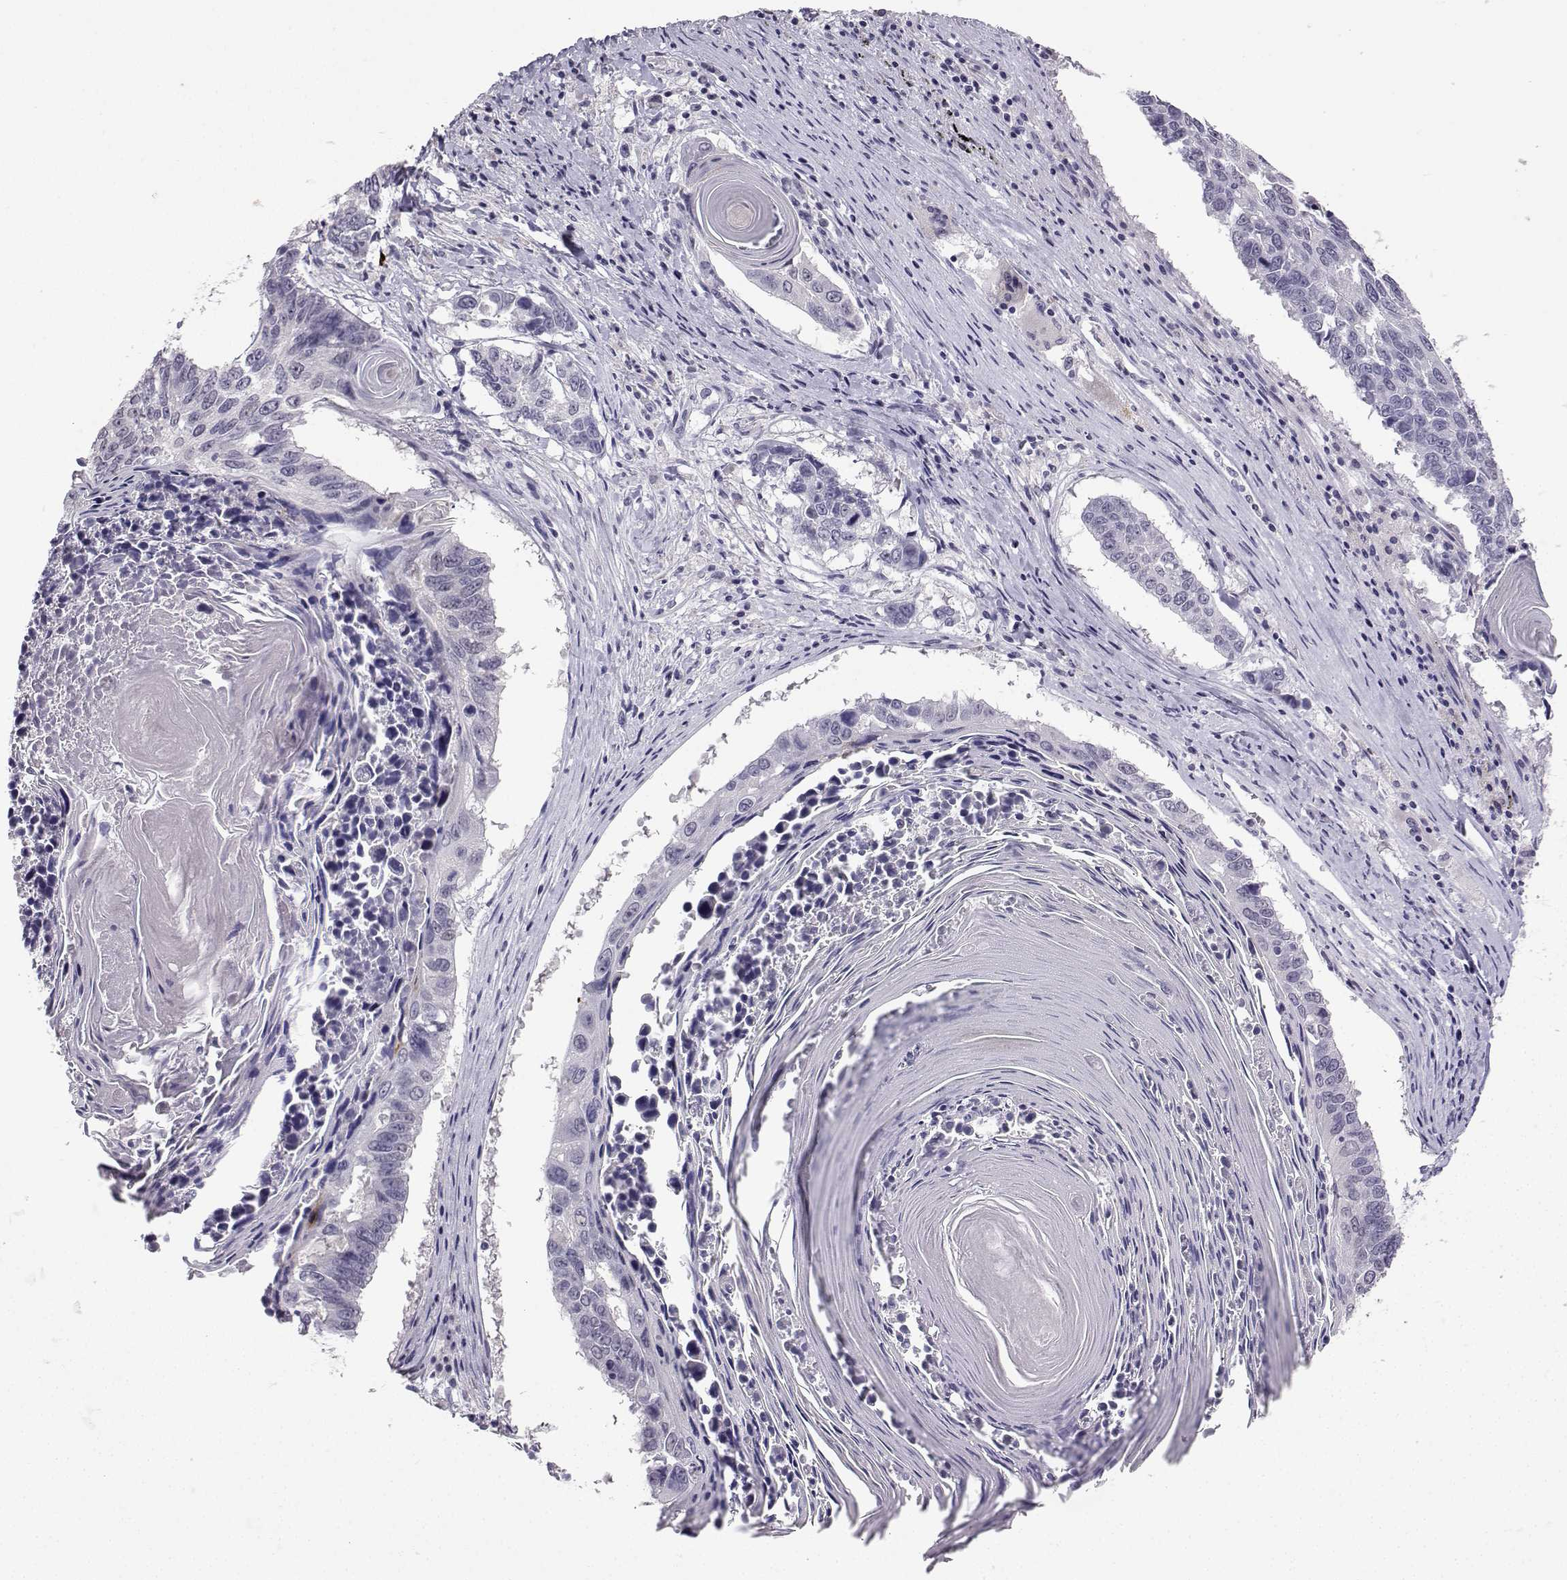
{"staining": {"intensity": "negative", "quantity": "none", "location": "none"}, "tissue": "lung cancer", "cell_type": "Tumor cells", "image_type": "cancer", "snomed": [{"axis": "morphology", "description": "Squamous cell carcinoma, NOS"}, {"axis": "topography", "description": "Lung"}], "caption": "Micrograph shows no significant protein expression in tumor cells of lung squamous cell carcinoma.", "gene": "TBR1", "patient": {"sex": "male", "age": 73}}